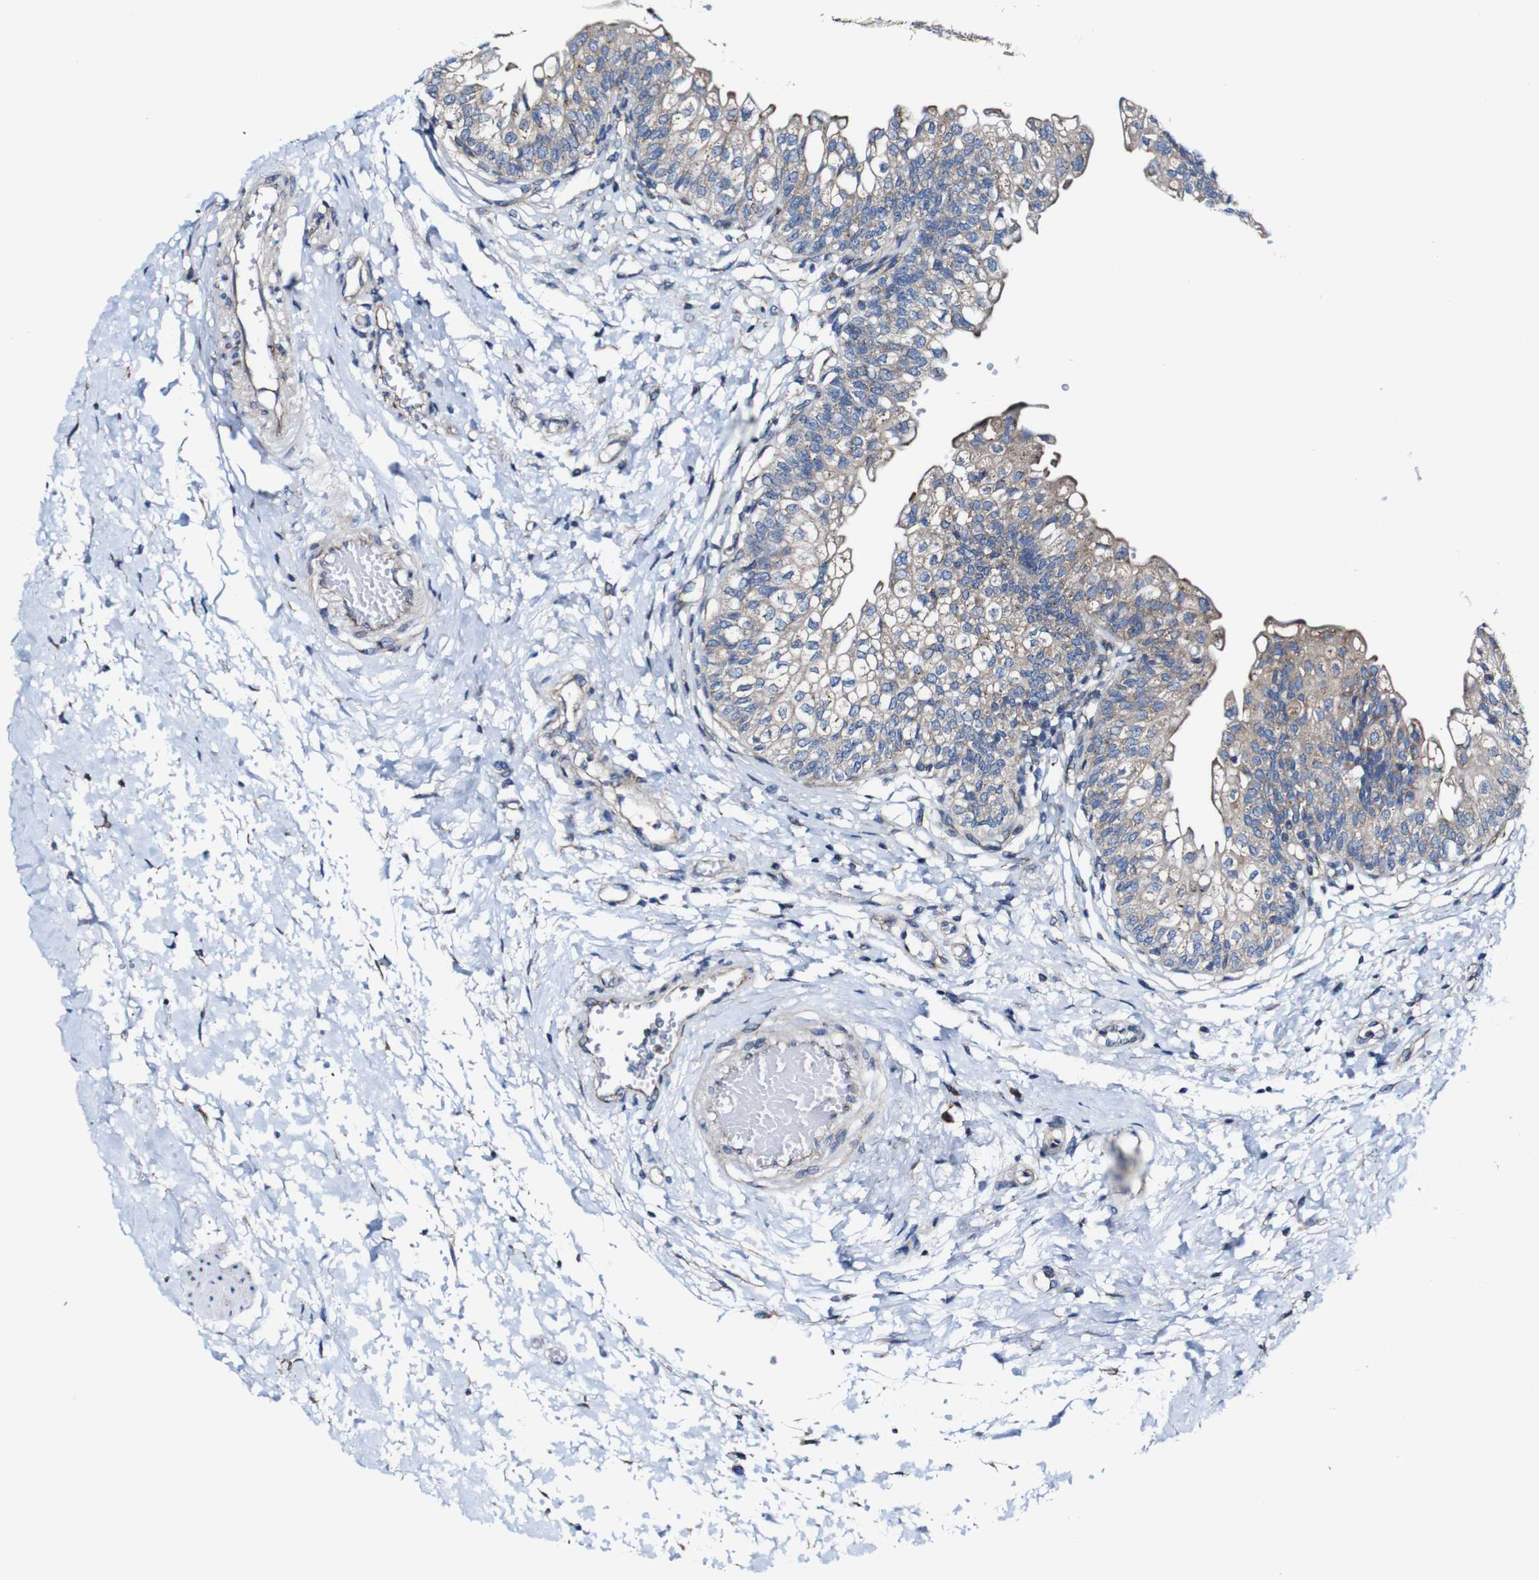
{"staining": {"intensity": "moderate", "quantity": "25%-75%", "location": "cytoplasmic/membranous"}, "tissue": "urinary bladder", "cell_type": "Urothelial cells", "image_type": "normal", "snomed": [{"axis": "morphology", "description": "Normal tissue, NOS"}, {"axis": "topography", "description": "Urinary bladder"}], "caption": "Urinary bladder stained with a brown dye reveals moderate cytoplasmic/membranous positive staining in about 25%-75% of urothelial cells.", "gene": "CSF1R", "patient": {"sex": "male", "age": 55}}